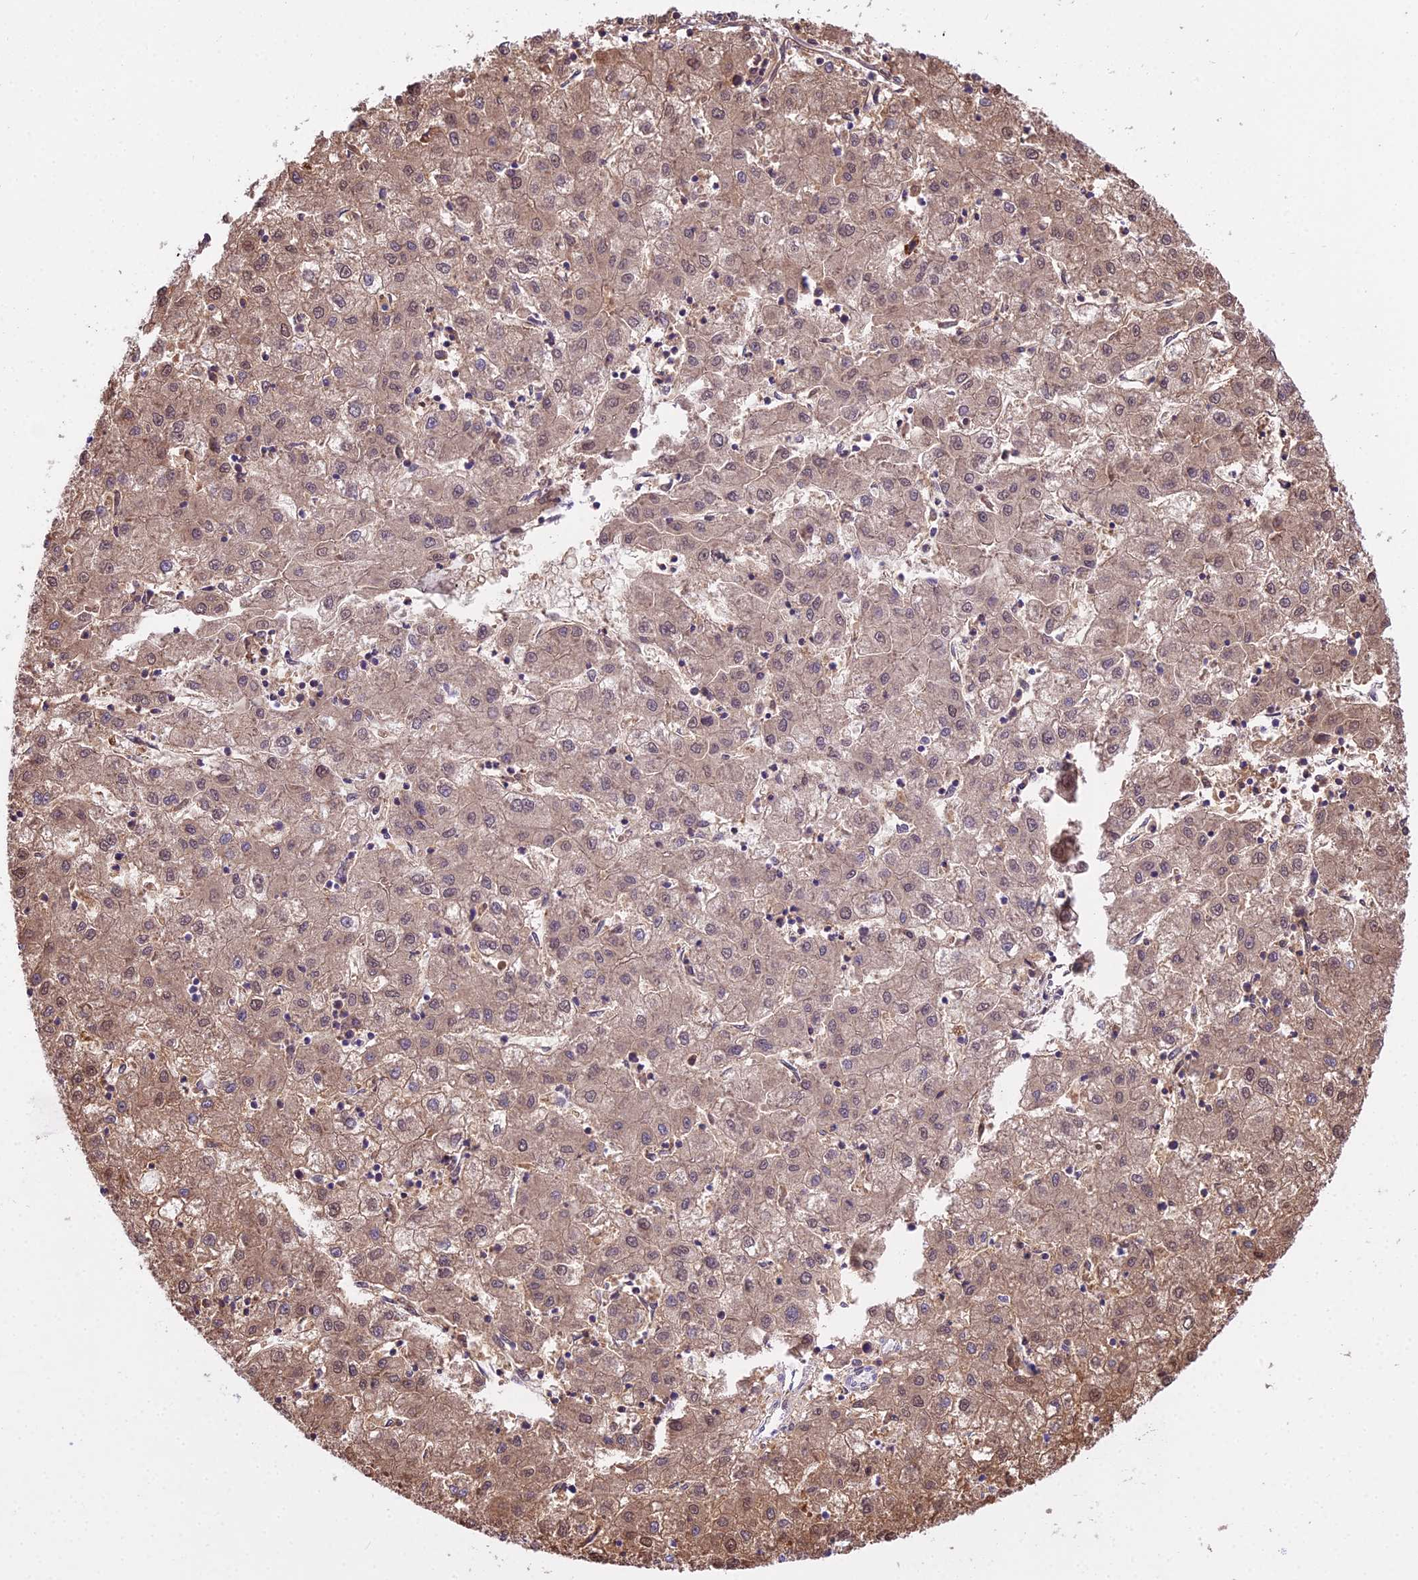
{"staining": {"intensity": "weak", "quantity": ">75%", "location": "cytoplasmic/membranous,nuclear"}, "tissue": "liver cancer", "cell_type": "Tumor cells", "image_type": "cancer", "snomed": [{"axis": "morphology", "description": "Carcinoma, Hepatocellular, NOS"}, {"axis": "topography", "description": "Liver"}], "caption": "DAB immunohistochemical staining of liver hepatocellular carcinoma reveals weak cytoplasmic/membranous and nuclear protein staining in approximately >75% of tumor cells.", "gene": "MAT2A", "patient": {"sex": "male", "age": 72}}